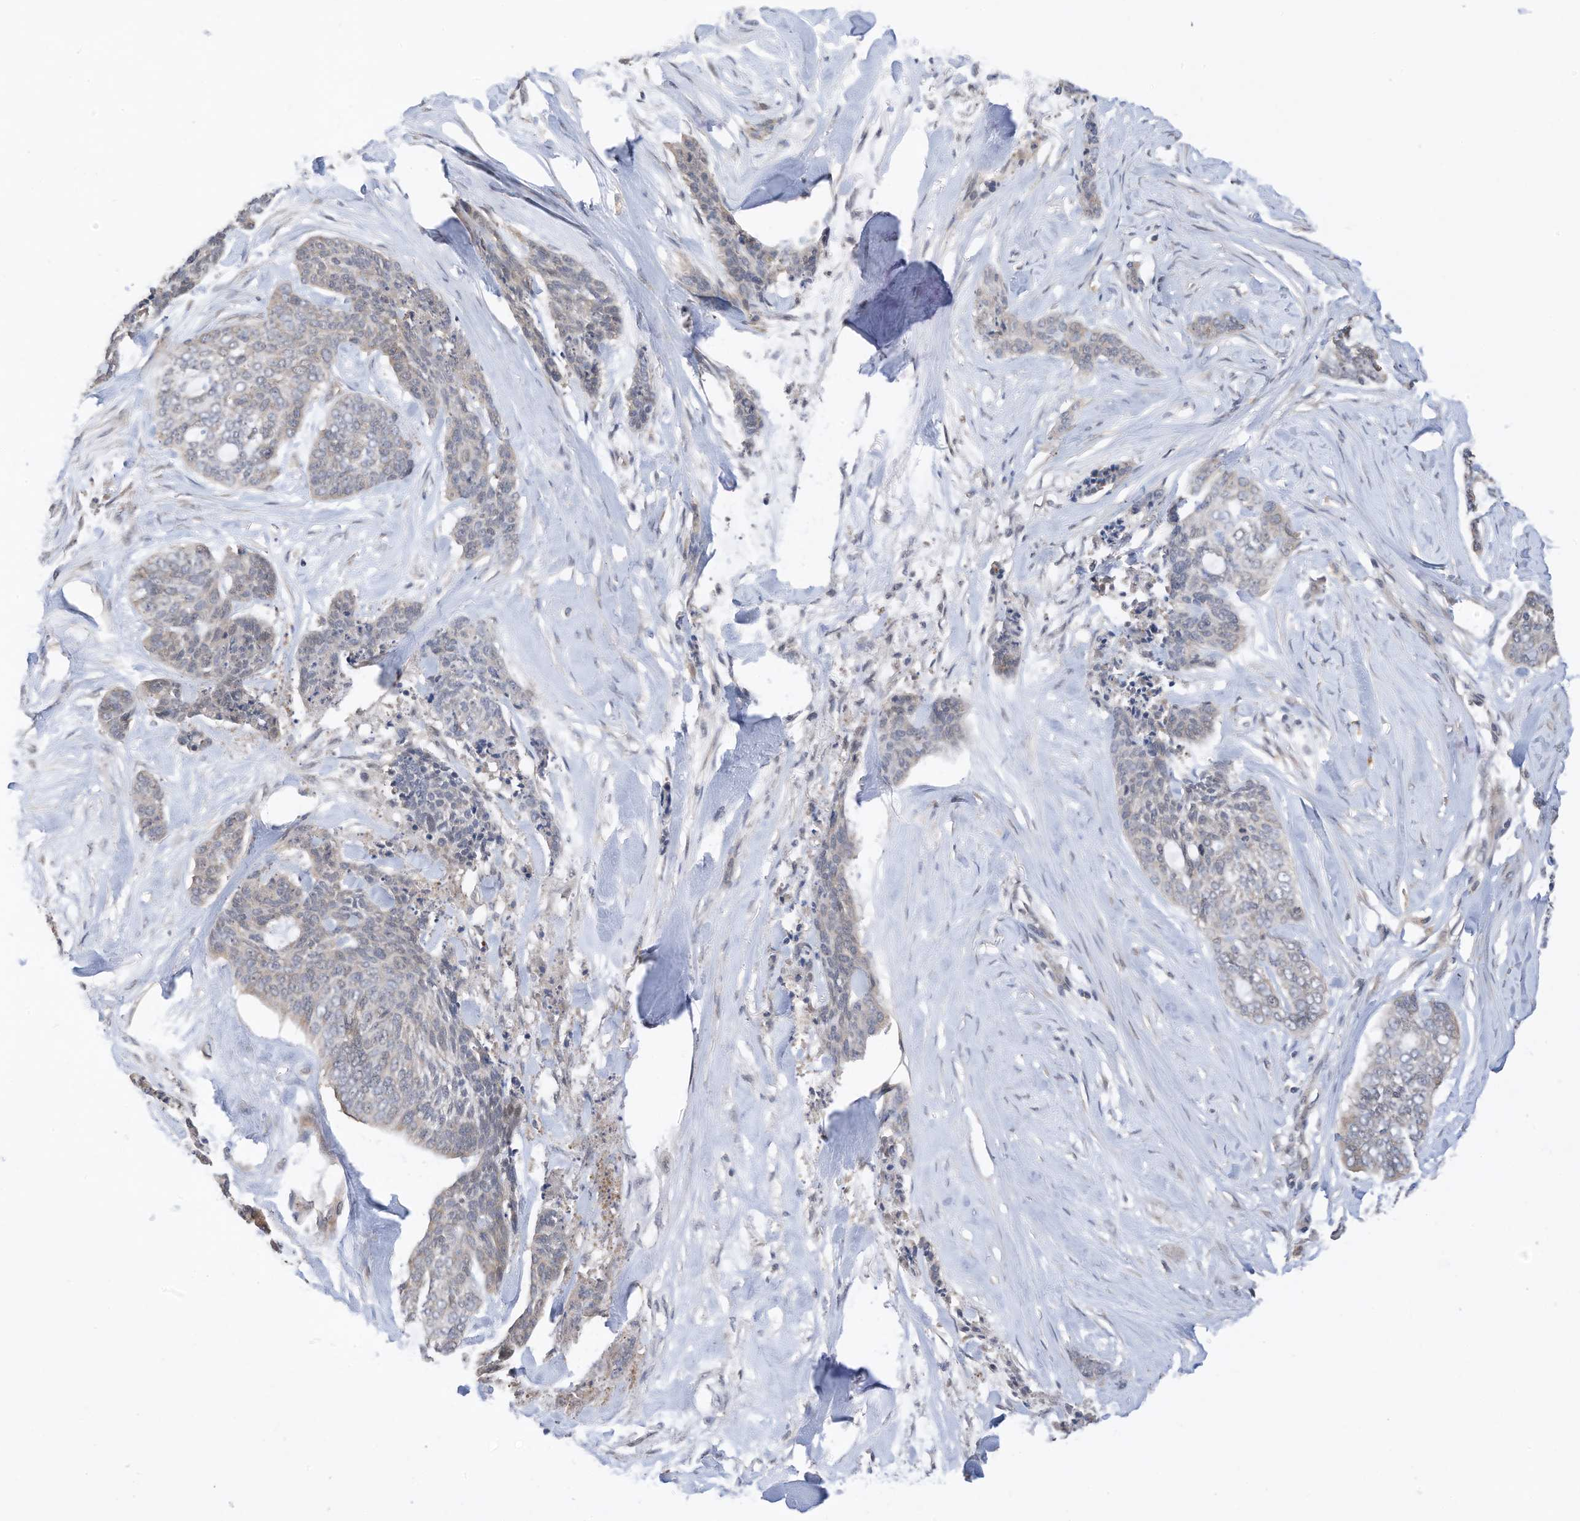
{"staining": {"intensity": "negative", "quantity": "none", "location": "none"}, "tissue": "skin cancer", "cell_type": "Tumor cells", "image_type": "cancer", "snomed": [{"axis": "morphology", "description": "Basal cell carcinoma"}, {"axis": "topography", "description": "Skin"}], "caption": "This histopathology image is of basal cell carcinoma (skin) stained with IHC to label a protein in brown with the nuclei are counter-stained blue. There is no expression in tumor cells.", "gene": "REC8", "patient": {"sex": "female", "age": 64}}